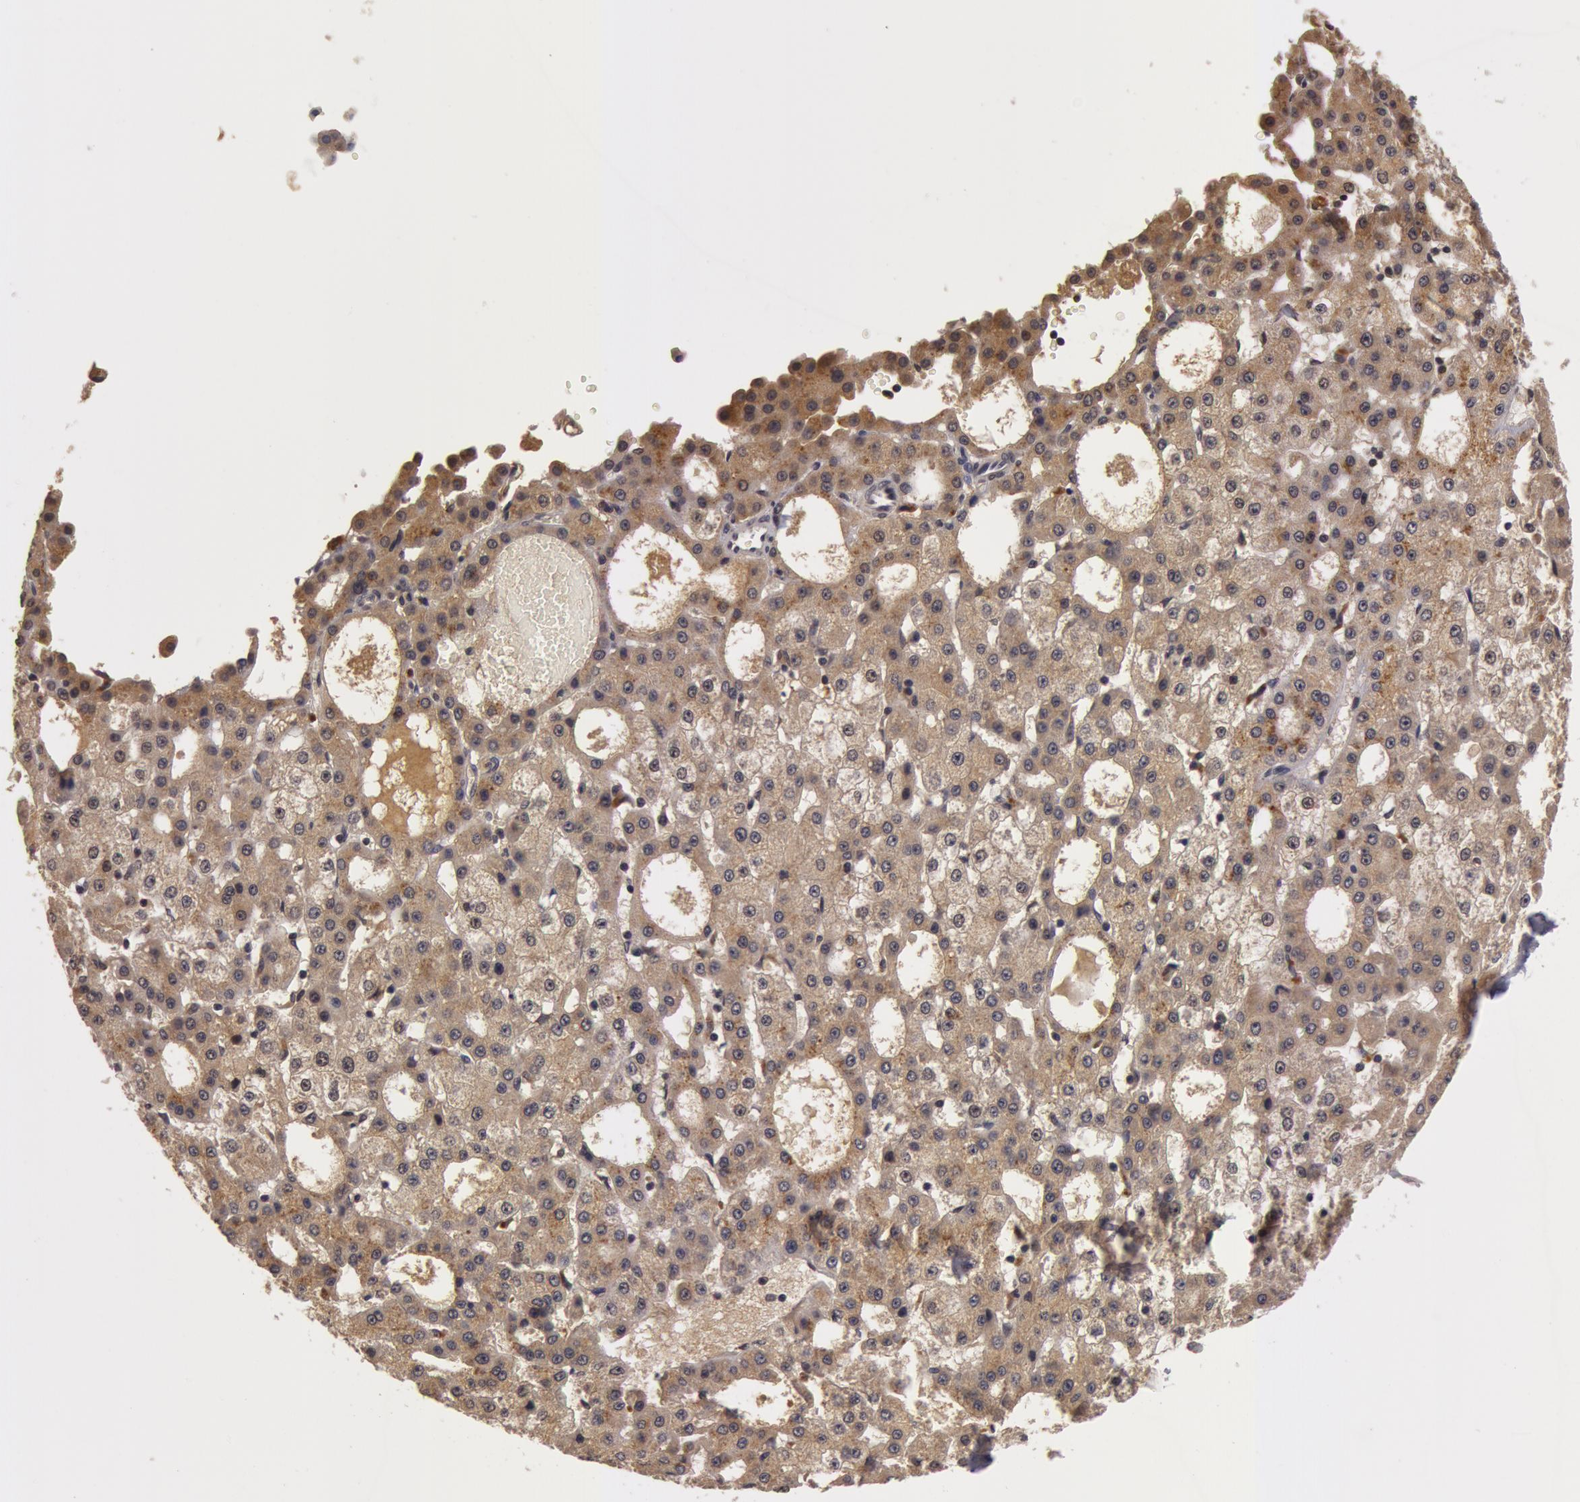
{"staining": {"intensity": "moderate", "quantity": ">75%", "location": "cytoplasmic/membranous"}, "tissue": "liver cancer", "cell_type": "Tumor cells", "image_type": "cancer", "snomed": [{"axis": "morphology", "description": "Carcinoma, Hepatocellular, NOS"}, {"axis": "topography", "description": "Liver"}], "caption": "A high-resolution micrograph shows immunohistochemistry (IHC) staining of hepatocellular carcinoma (liver), which shows moderate cytoplasmic/membranous expression in about >75% of tumor cells. The staining is performed using DAB (3,3'-diaminobenzidine) brown chromogen to label protein expression. The nuclei are counter-stained blue using hematoxylin.", "gene": "BCHE", "patient": {"sex": "male", "age": 47}}